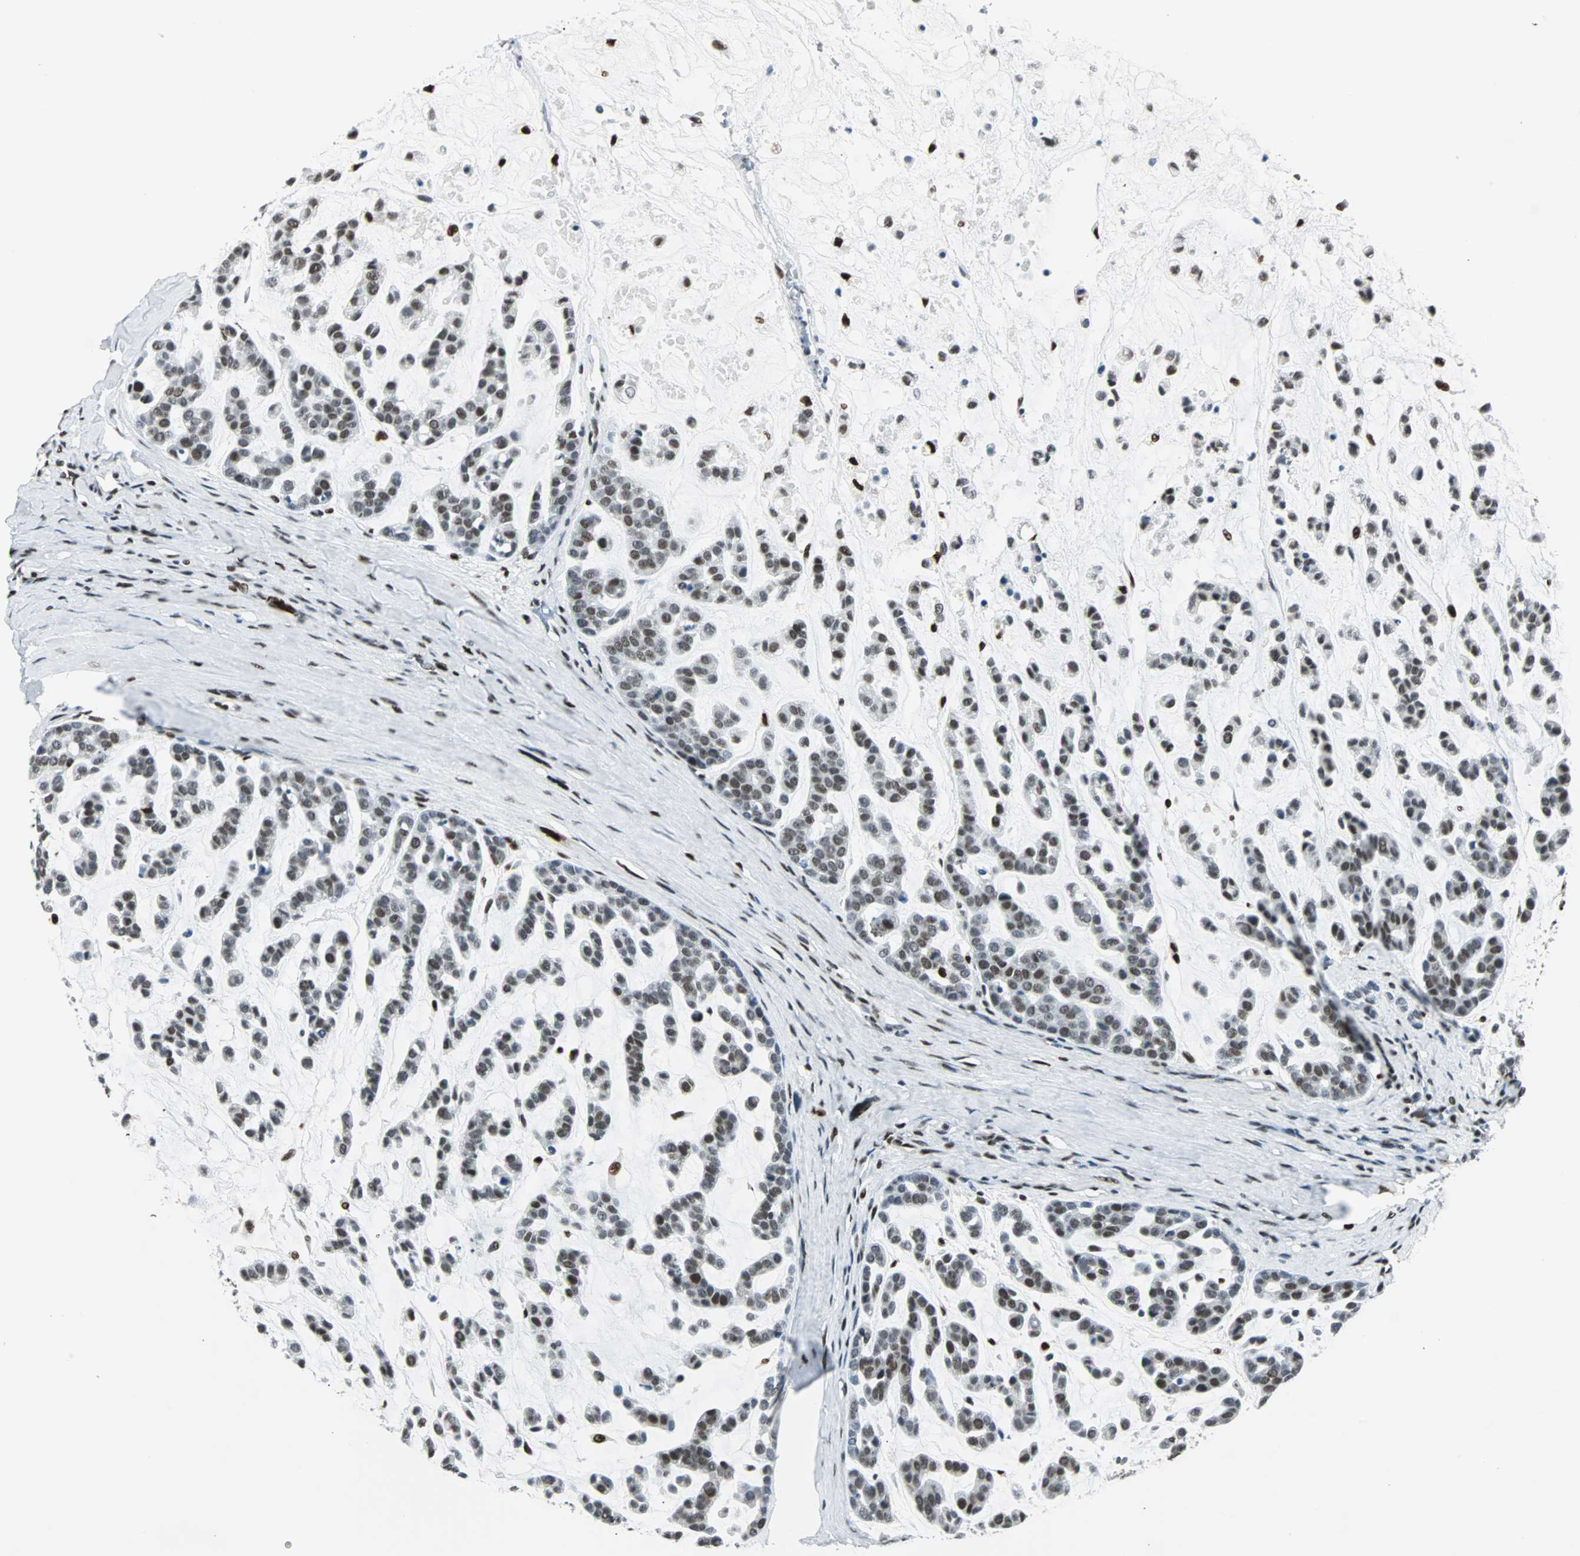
{"staining": {"intensity": "moderate", "quantity": ">75%", "location": "nuclear"}, "tissue": "head and neck cancer", "cell_type": "Tumor cells", "image_type": "cancer", "snomed": [{"axis": "morphology", "description": "Adenocarcinoma, NOS"}, {"axis": "morphology", "description": "Adenoma, NOS"}, {"axis": "topography", "description": "Head-Neck"}], "caption": "There is medium levels of moderate nuclear expression in tumor cells of head and neck cancer (adenoma), as demonstrated by immunohistochemical staining (brown color).", "gene": "XRCC4", "patient": {"sex": "female", "age": 55}}